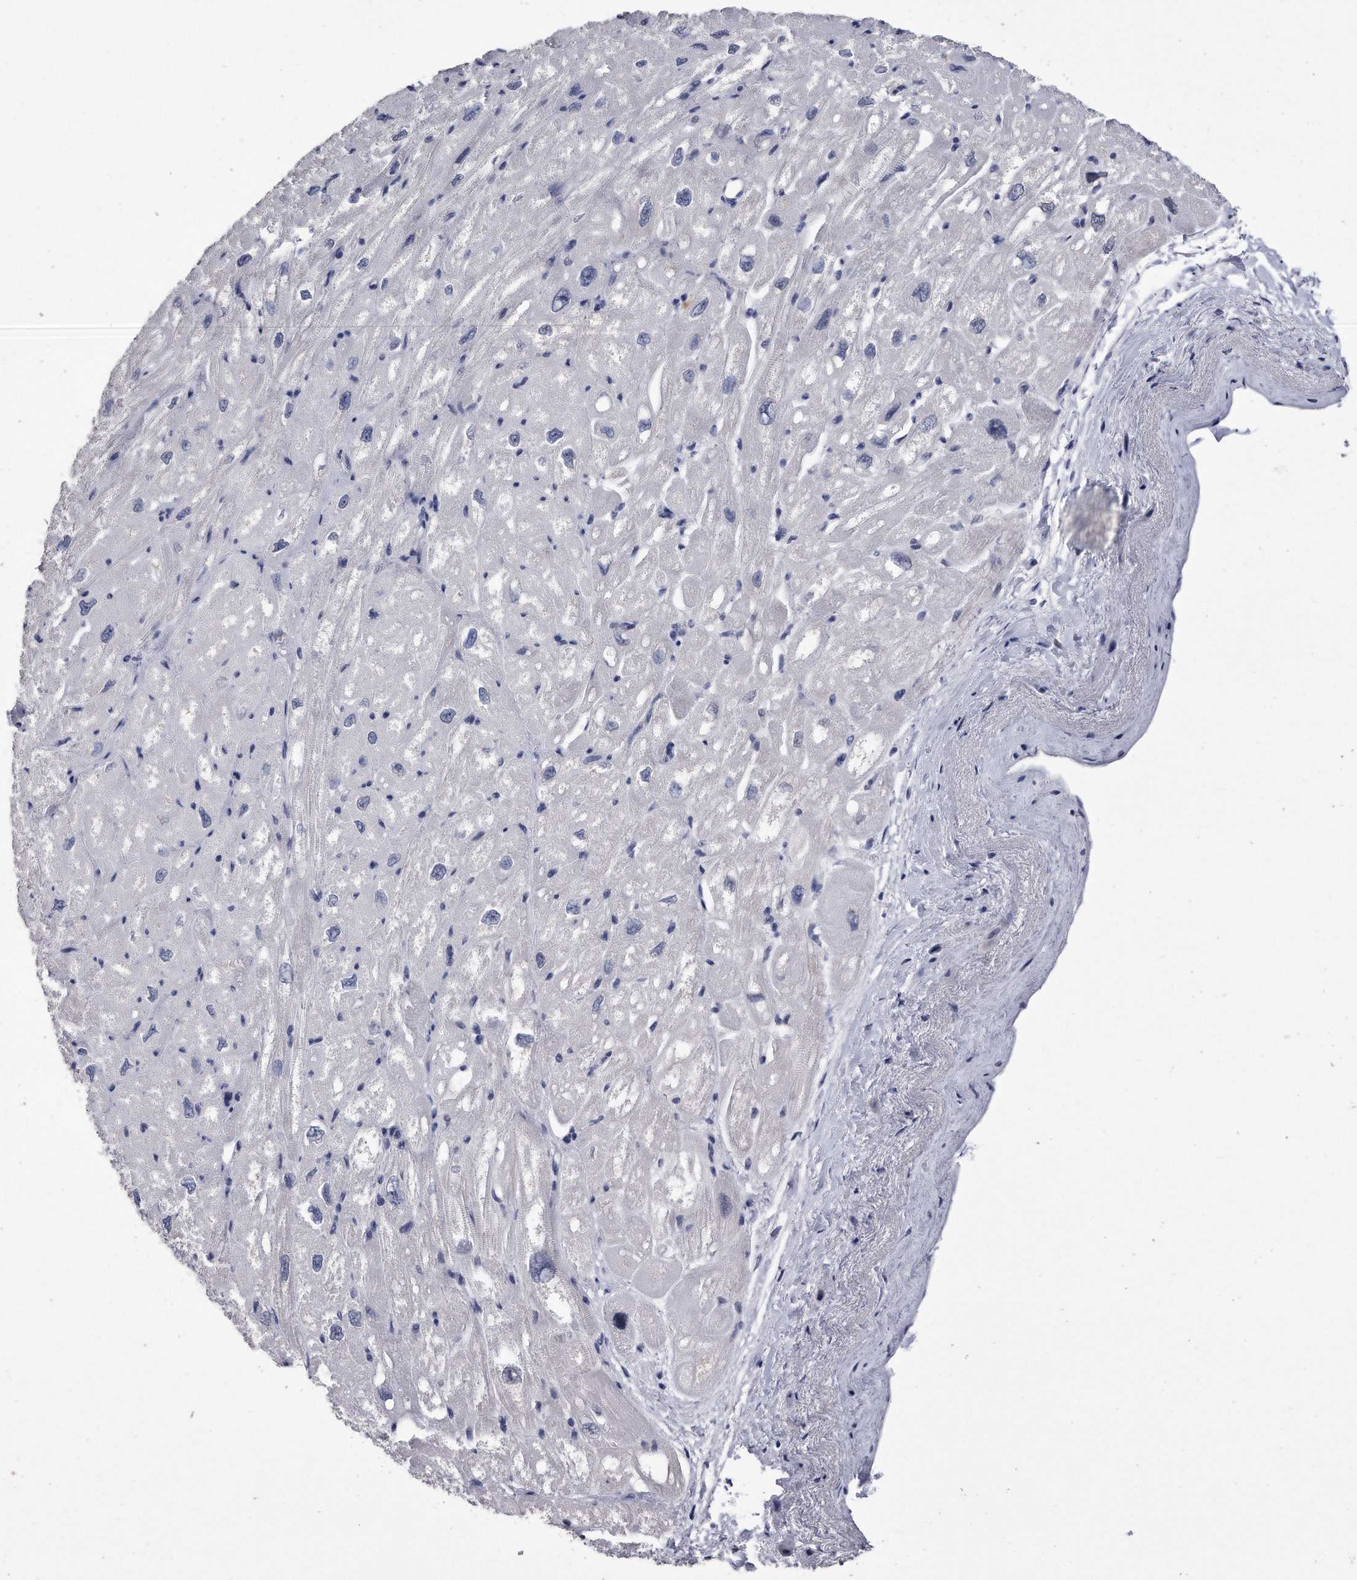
{"staining": {"intensity": "negative", "quantity": "none", "location": "none"}, "tissue": "heart muscle", "cell_type": "Cardiomyocytes", "image_type": "normal", "snomed": [{"axis": "morphology", "description": "Normal tissue, NOS"}, {"axis": "topography", "description": "Heart"}], "caption": "Heart muscle stained for a protein using immunohistochemistry shows no positivity cardiomyocytes.", "gene": "KCTD8", "patient": {"sex": "male", "age": 50}}